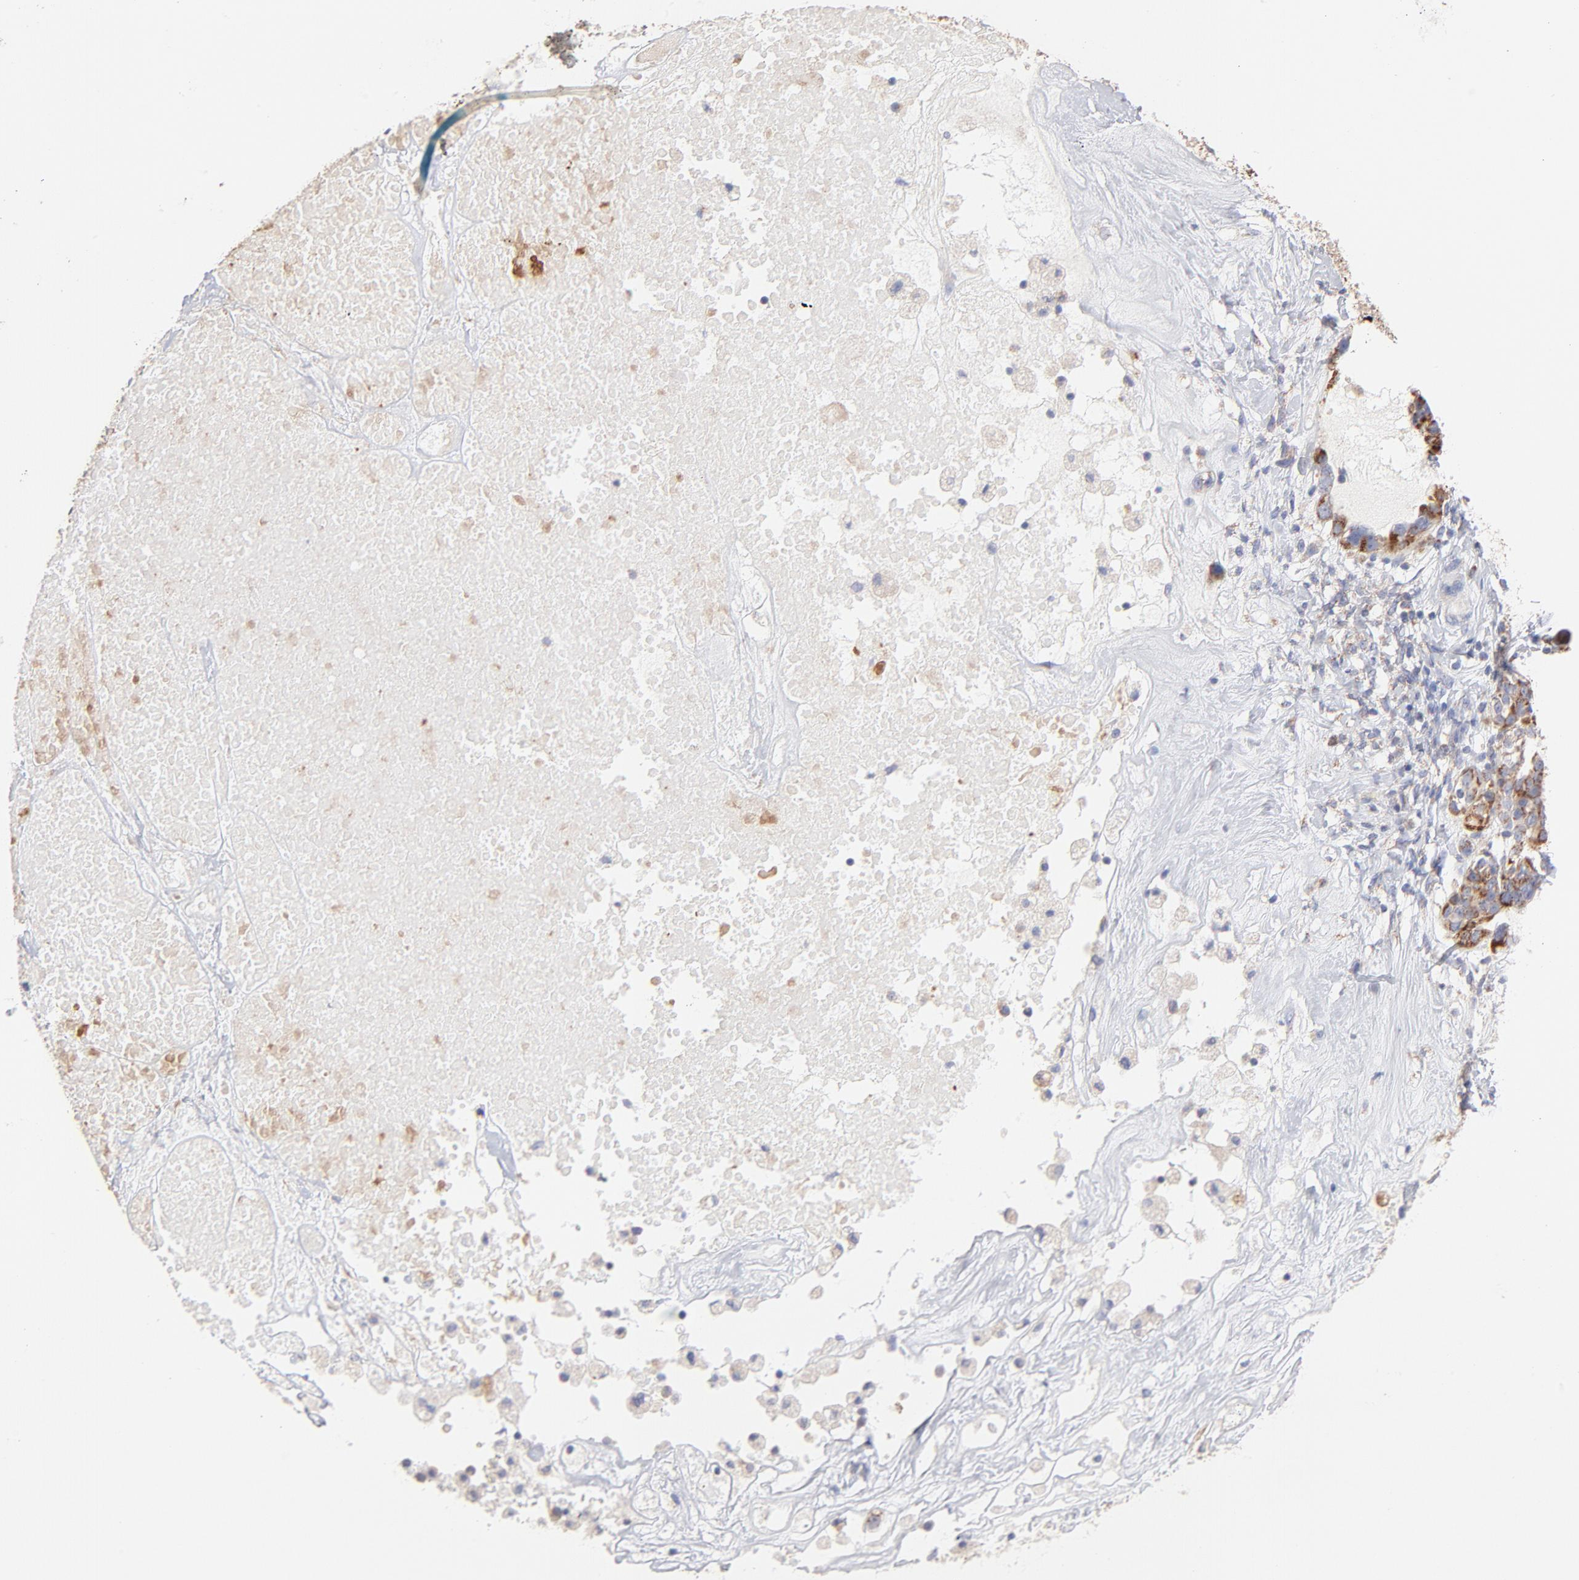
{"staining": {"intensity": "moderate", "quantity": "<25%", "location": "cytoplasmic/membranous"}, "tissue": "ovarian cancer", "cell_type": "Tumor cells", "image_type": "cancer", "snomed": [{"axis": "morphology", "description": "Cystadenocarcinoma, serous, NOS"}, {"axis": "topography", "description": "Ovary"}], "caption": "IHC of human ovarian cancer exhibits low levels of moderate cytoplasmic/membranous positivity in about <25% of tumor cells.", "gene": "TIMM8A", "patient": {"sex": "female", "age": 66}}